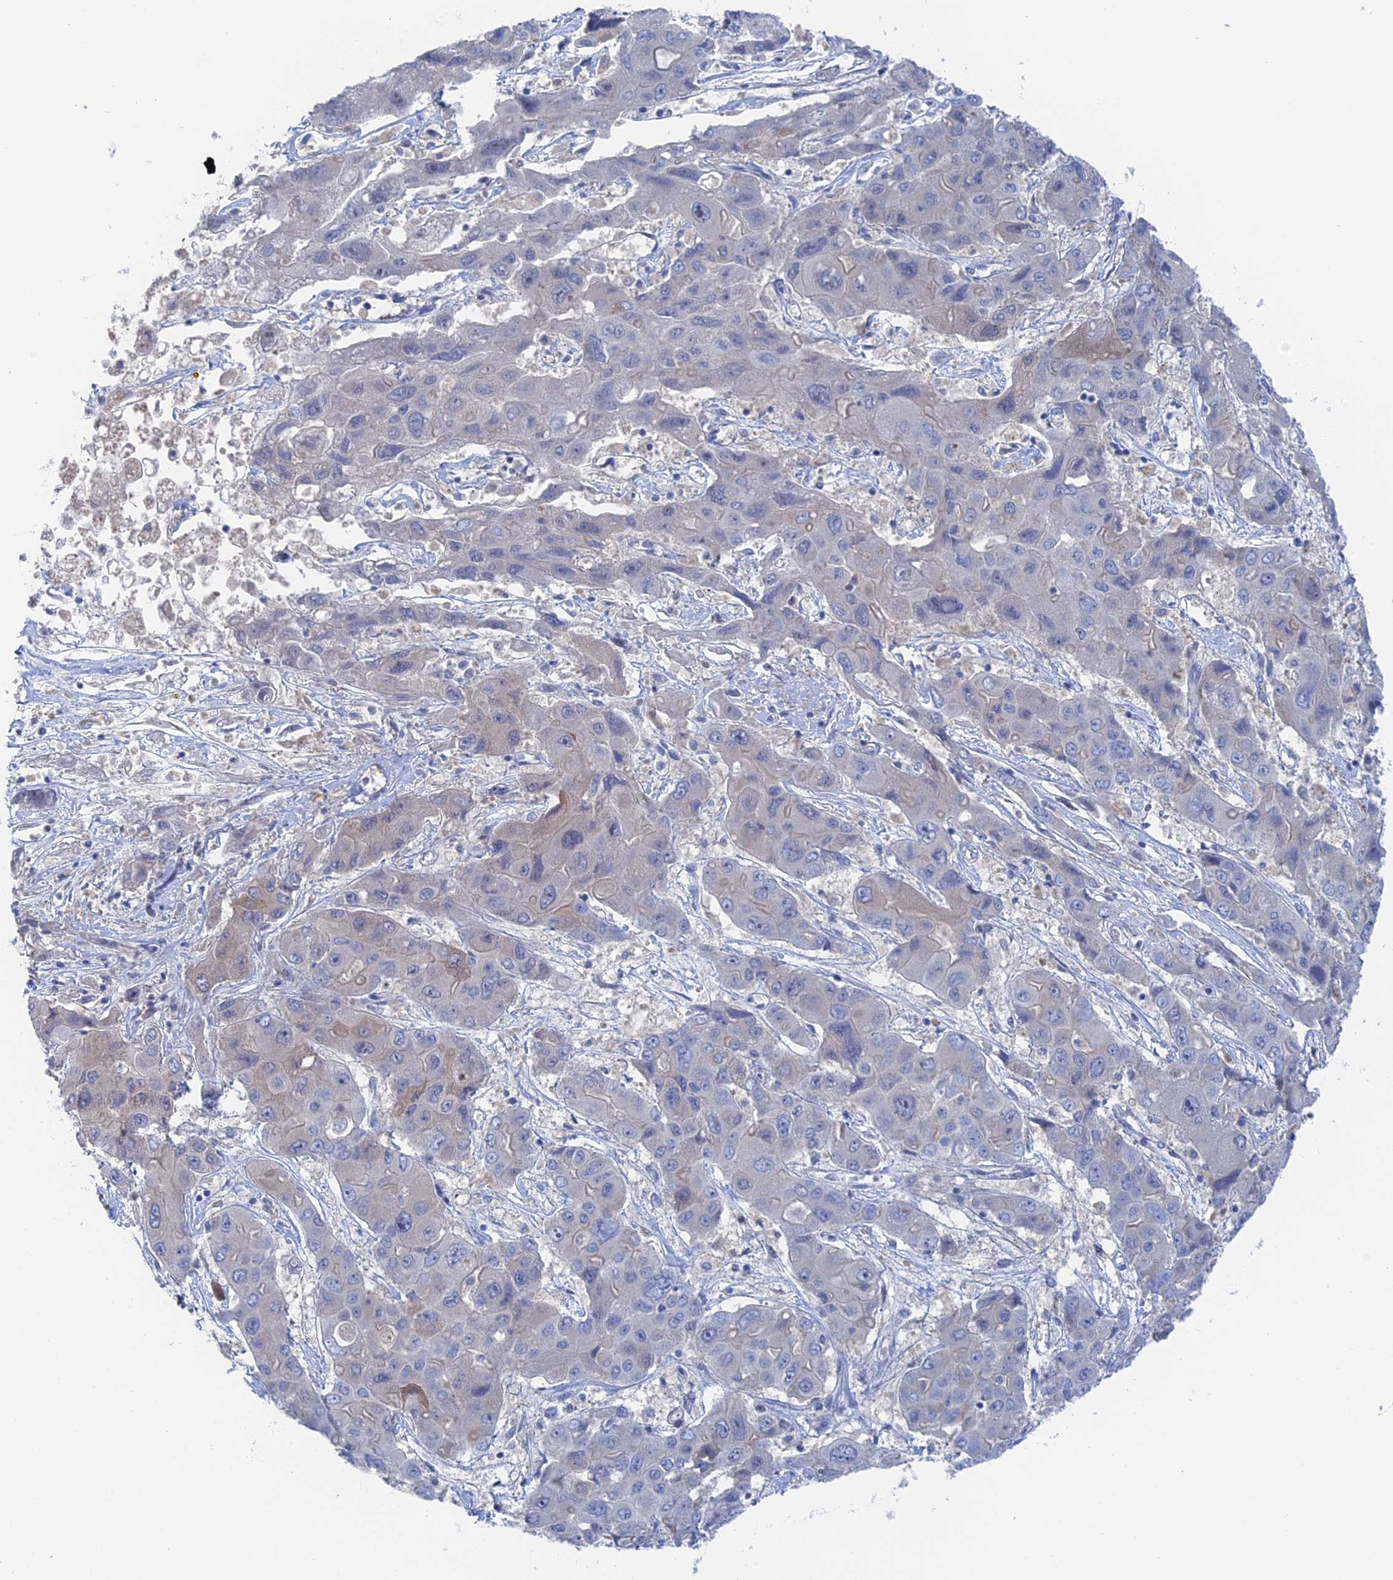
{"staining": {"intensity": "negative", "quantity": "none", "location": "none"}, "tissue": "liver cancer", "cell_type": "Tumor cells", "image_type": "cancer", "snomed": [{"axis": "morphology", "description": "Cholangiocarcinoma"}, {"axis": "topography", "description": "Liver"}], "caption": "Human liver cholangiocarcinoma stained for a protein using immunohistochemistry displays no staining in tumor cells.", "gene": "MTHFSD", "patient": {"sex": "male", "age": 67}}